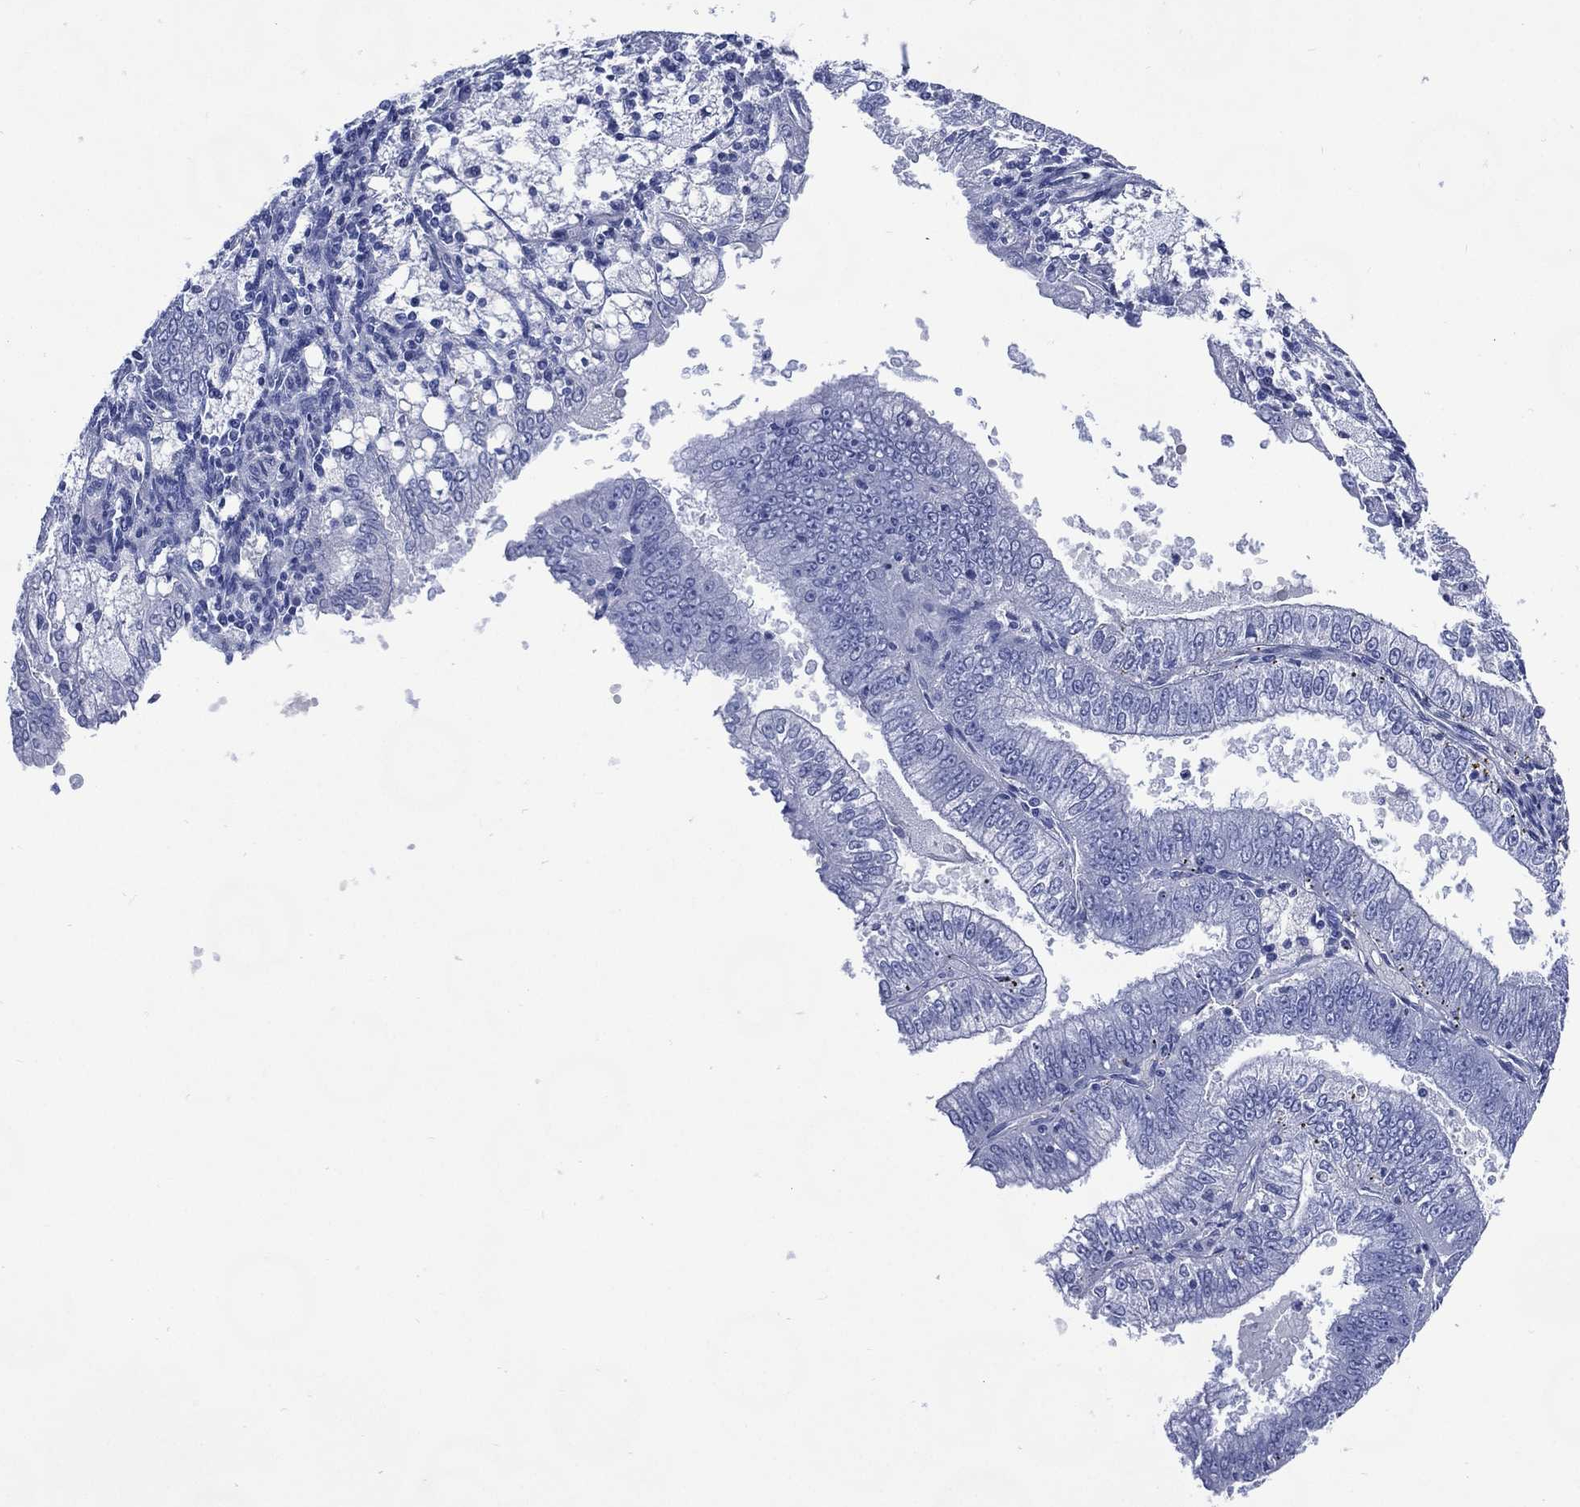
{"staining": {"intensity": "negative", "quantity": "none", "location": "none"}, "tissue": "endometrial cancer", "cell_type": "Tumor cells", "image_type": "cancer", "snomed": [{"axis": "morphology", "description": "Adenocarcinoma, NOS"}, {"axis": "topography", "description": "Endometrium"}], "caption": "Tumor cells show no significant staining in endometrial adenocarcinoma. (Brightfield microscopy of DAB immunohistochemistry (IHC) at high magnification).", "gene": "SHCBP1L", "patient": {"sex": "female", "age": 66}}